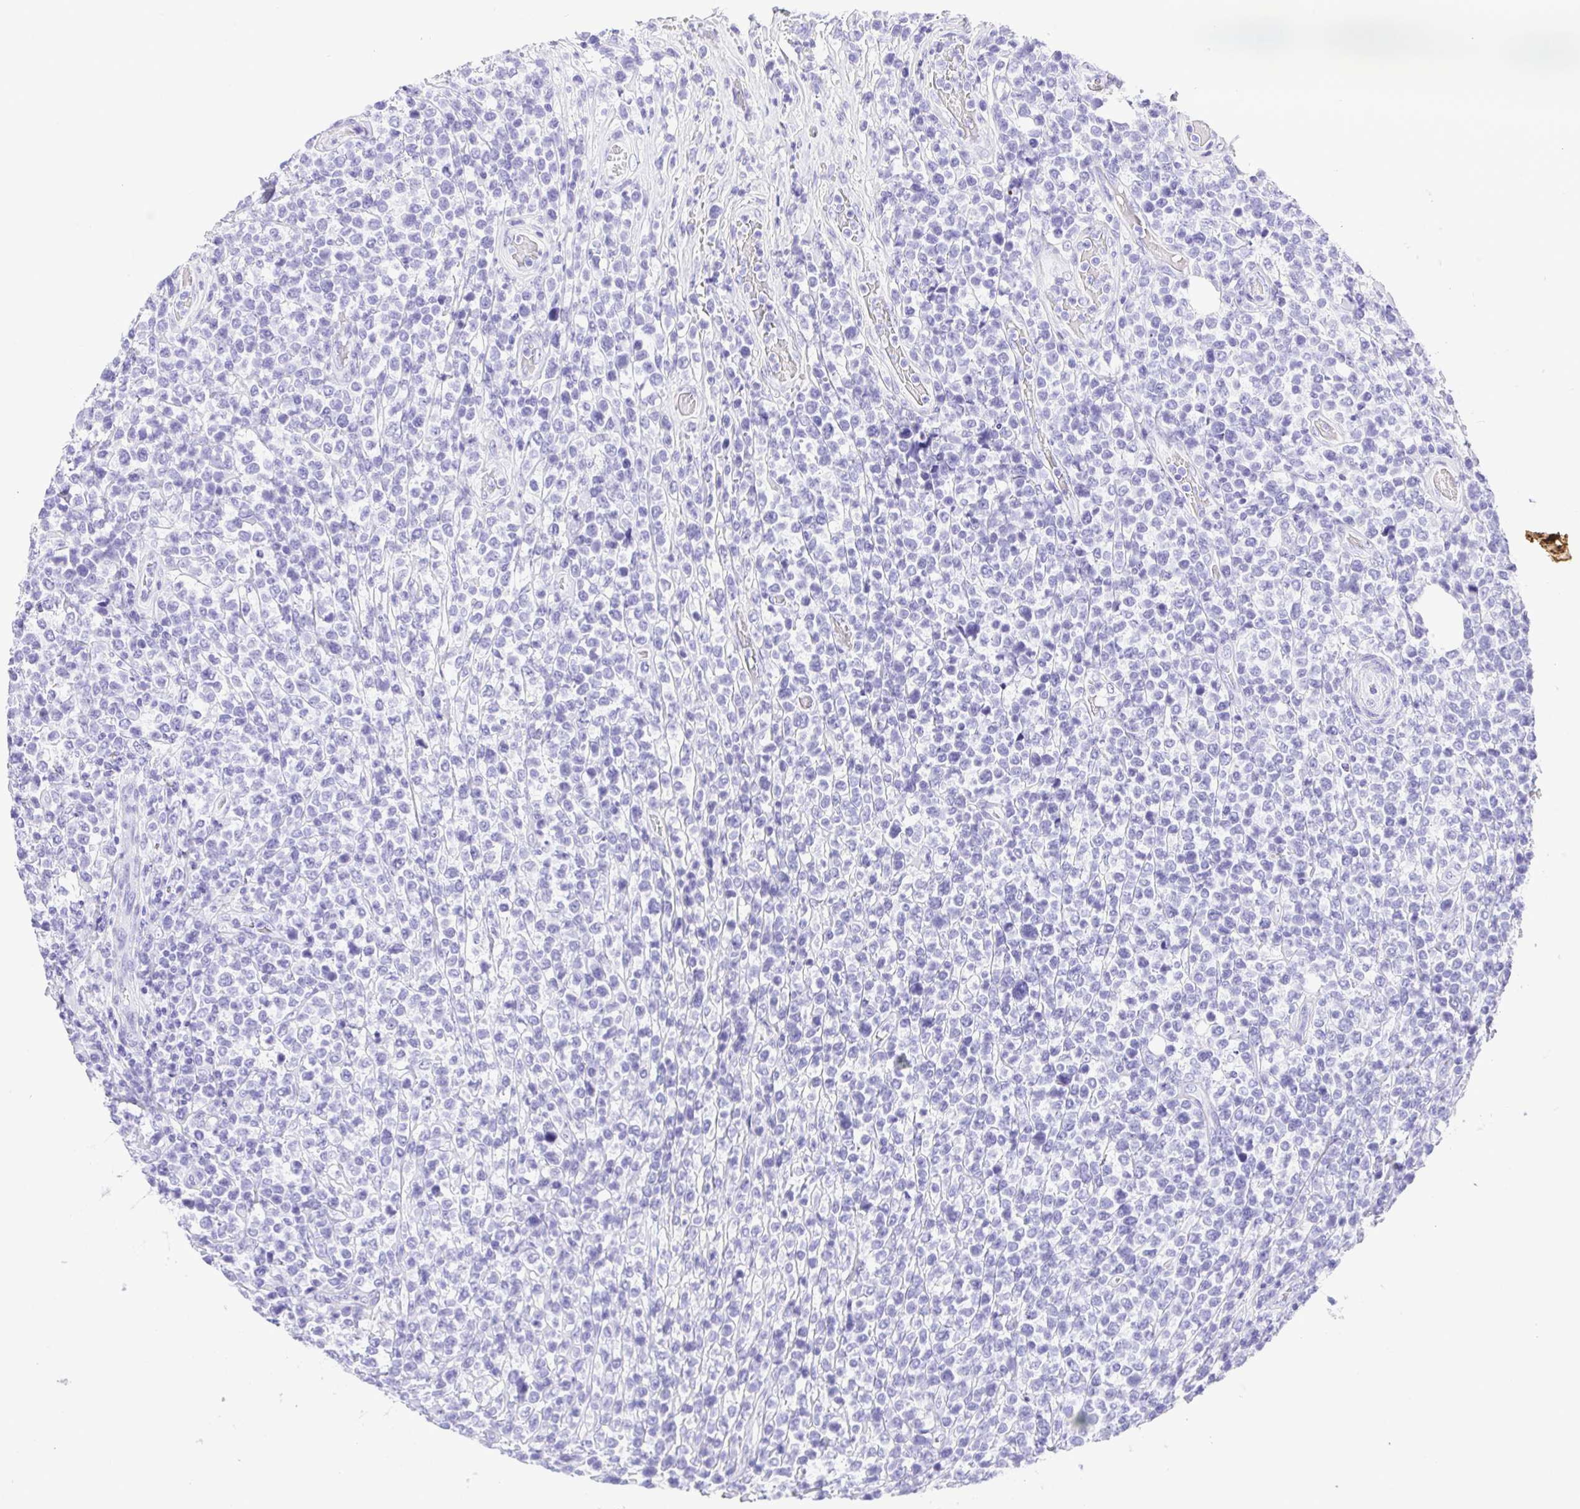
{"staining": {"intensity": "negative", "quantity": "none", "location": "none"}, "tissue": "lymphoma", "cell_type": "Tumor cells", "image_type": "cancer", "snomed": [{"axis": "morphology", "description": "Malignant lymphoma, non-Hodgkin's type, High grade"}, {"axis": "topography", "description": "Soft tissue"}], "caption": "Human malignant lymphoma, non-Hodgkin's type (high-grade) stained for a protein using immunohistochemistry (IHC) reveals no expression in tumor cells.", "gene": "CDSN", "patient": {"sex": "female", "age": 56}}